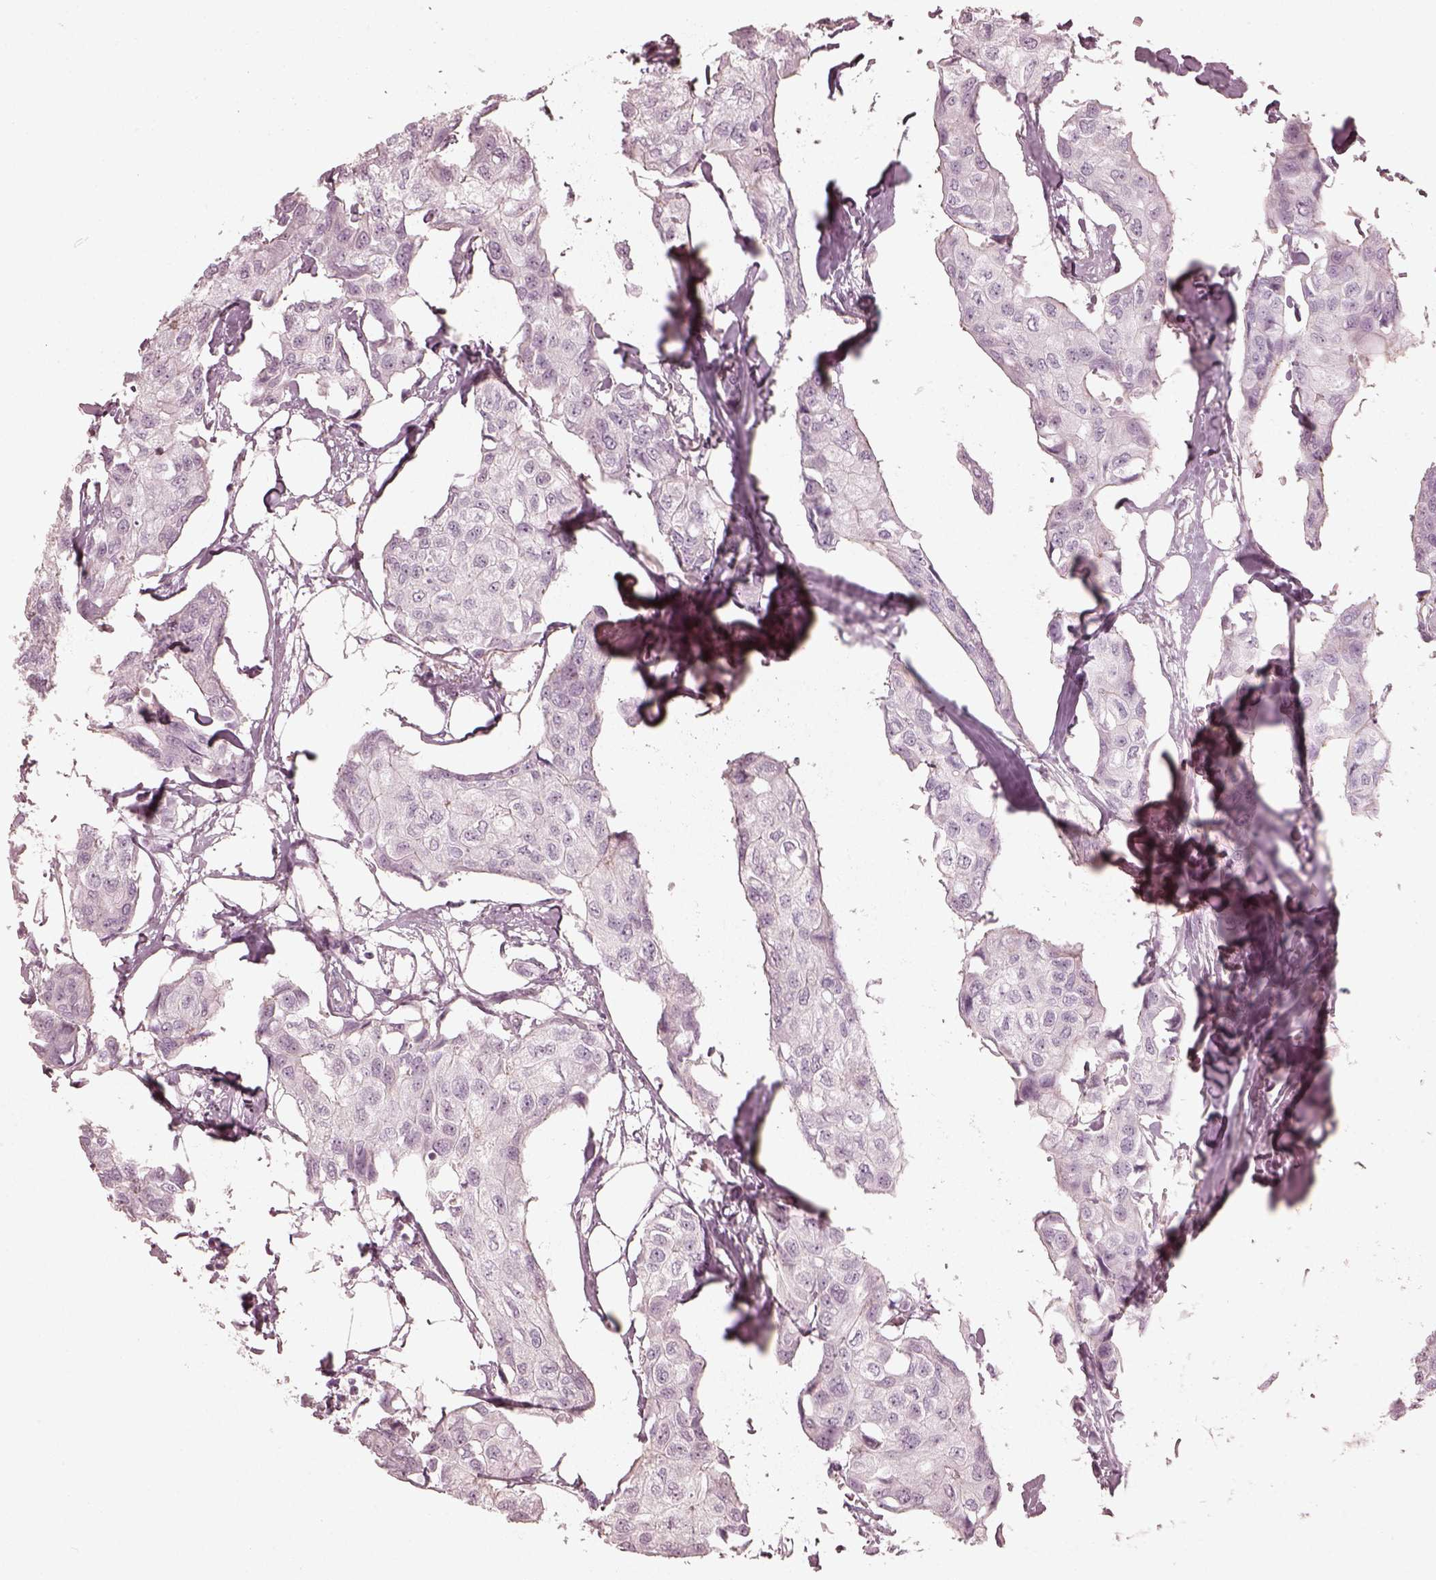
{"staining": {"intensity": "negative", "quantity": "none", "location": "none"}, "tissue": "breast cancer", "cell_type": "Tumor cells", "image_type": "cancer", "snomed": [{"axis": "morphology", "description": "Duct carcinoma"}, {"axis": "topography", "description": "Breast"}], "caption": "DAB (3,3'-diaminobenzidine) immunohistochemical staining of breast invasive ductal carcinoma shows no significant positivity in tumor cells.", "gene": "PRLHR", "patient": {"sex": "female", "age": 80}}